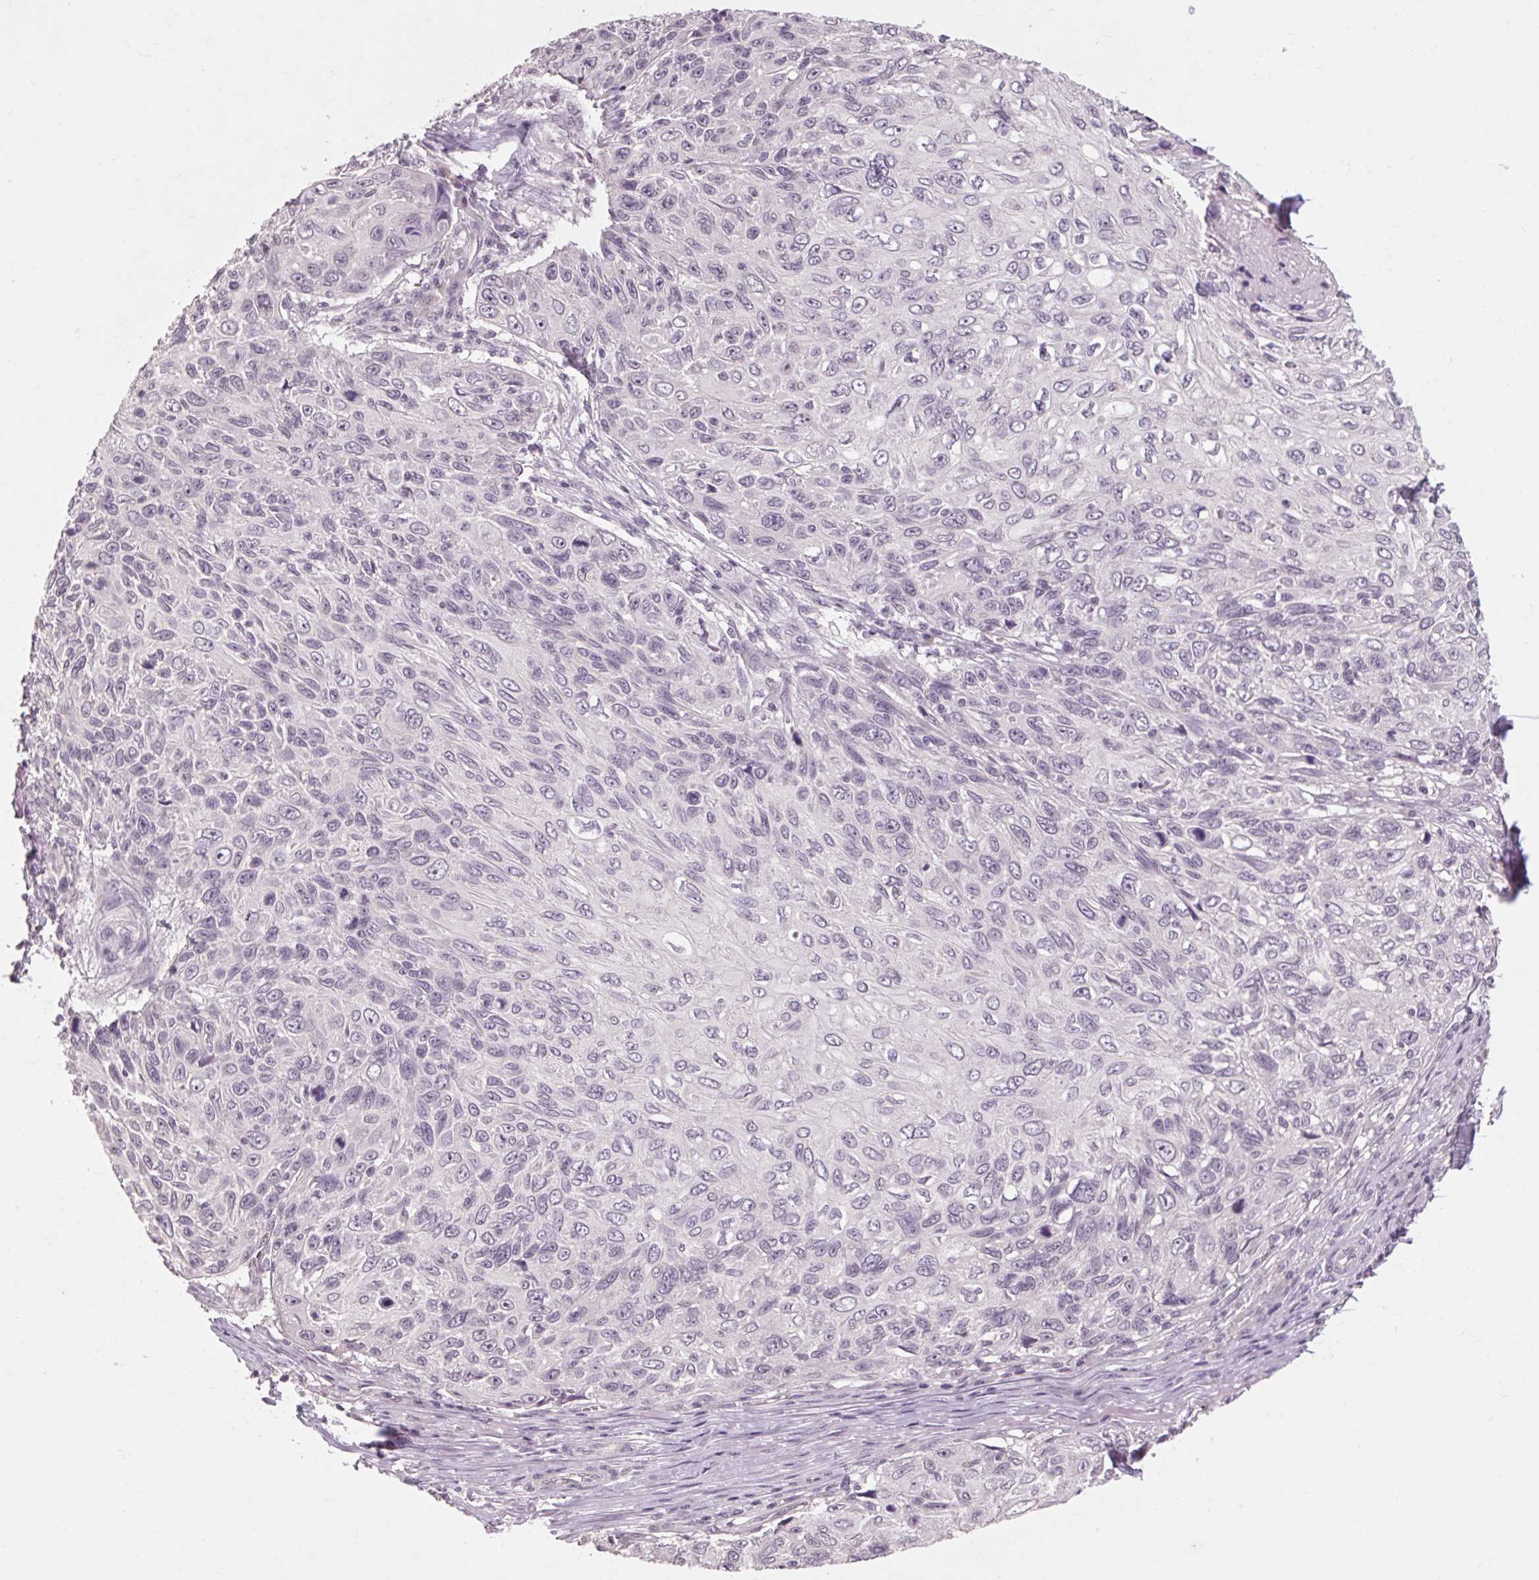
{"staining": {"intensity": "negative", "quantity": "none", "location": "none"}, "tissue": "skin cancer", "cell_type": "Tumor cells", "image_type": "cancer", "snomed": [{"axis": "morphology", "description": "Squamous cell carcinoma, NOS"}, {"axis": "topography", "description": "Skin"}], "caption": "IHC of skin cancer shows no positivity in tumor cells. The staining was performed using DAB (3,3'-diaminobenzidine) to visualize the protein expression in brown, while the nuclei were stained in blue with hematoxylin (Magnification: 20x).", "gene": "POMC", "patient": {"sex": "male", "age": 92}}